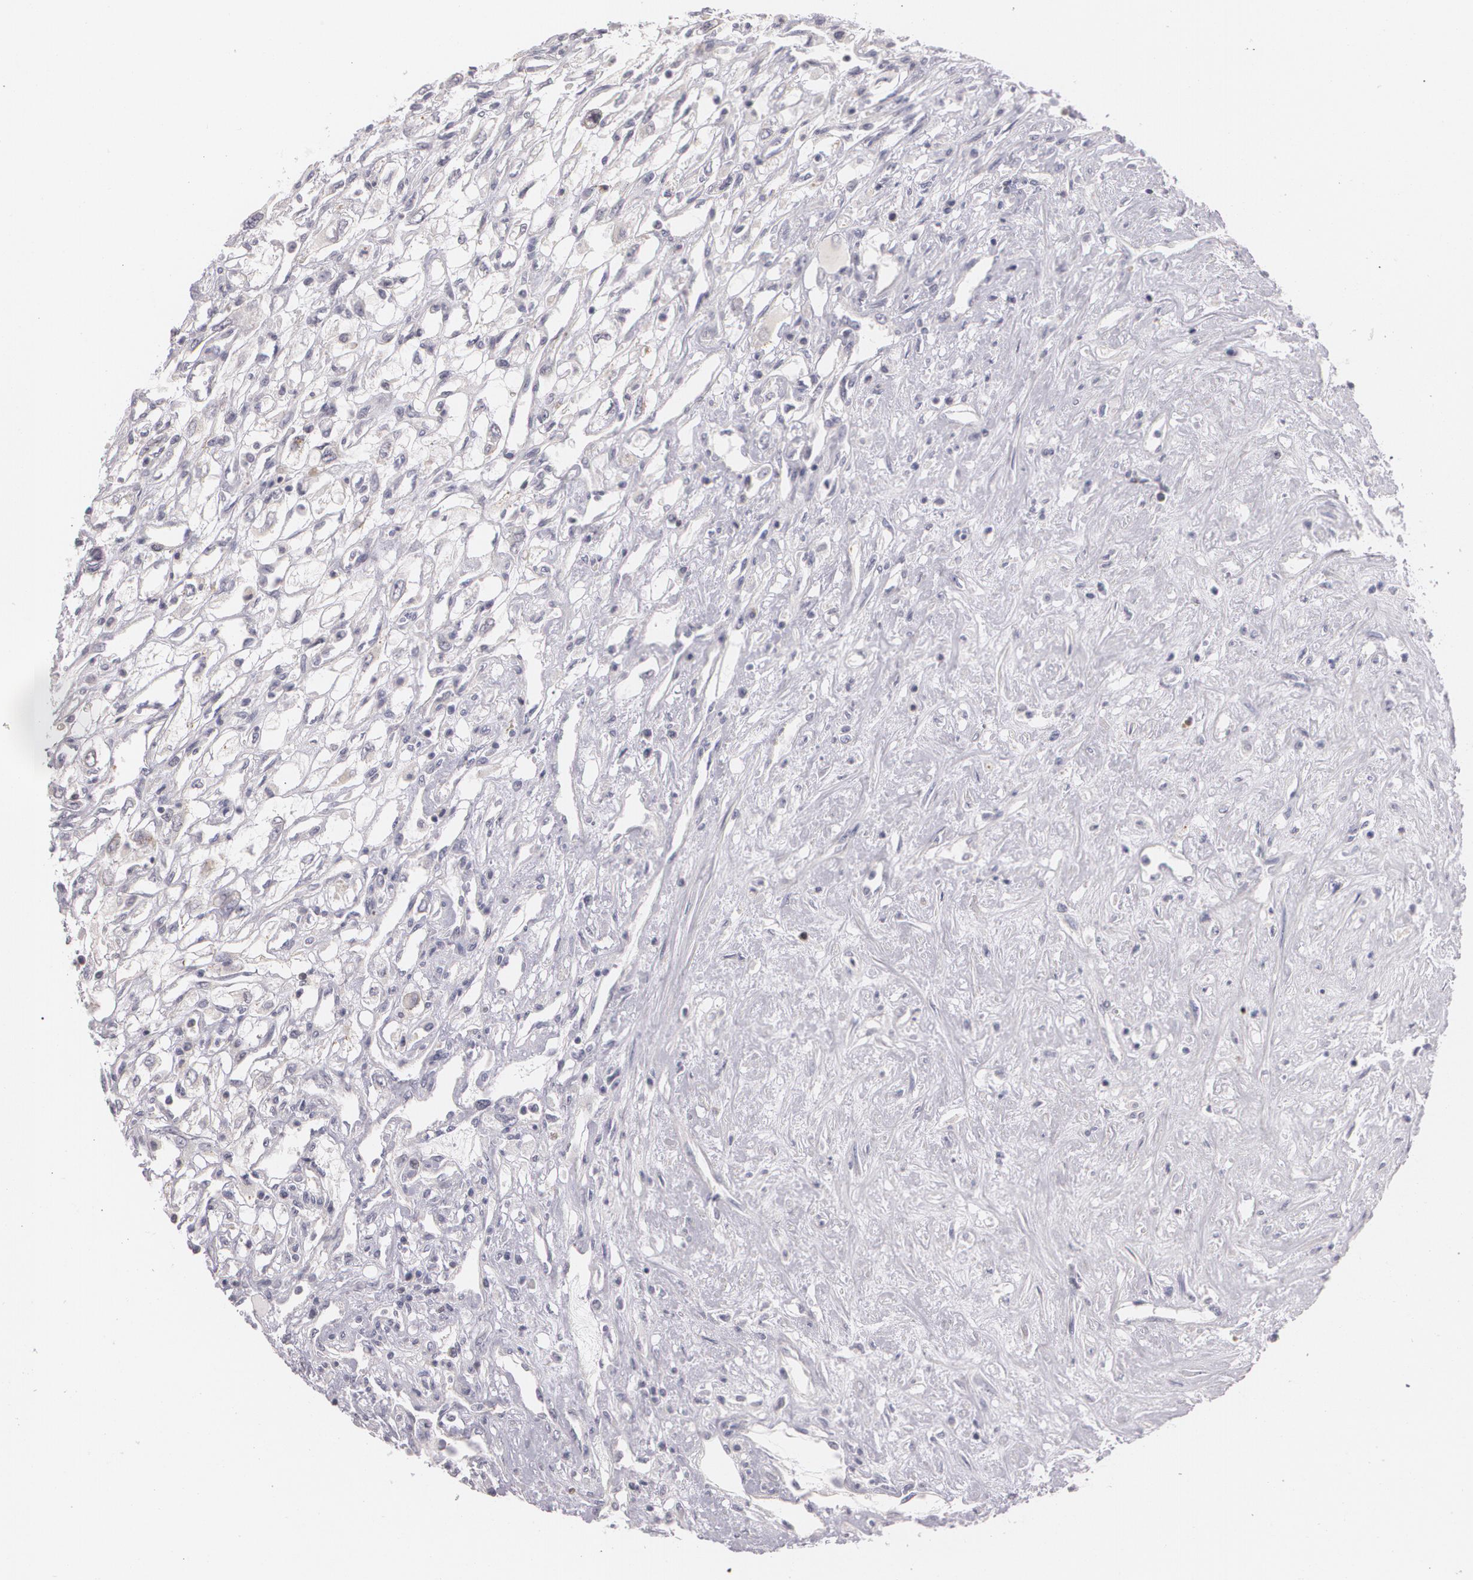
{"staining": {"intensity": "negative", "quantity": "none", "location": "none"}, "tissue": "renal cancer", "cell_type": "Tumor cells", "image_type": "cancer", "snomed": [{"axis": "morphology", "description": "Adenocarcinoma, NOS"}, {"axis": "topography", "description": "Kidney"}], "caption": "A histopathology image of human renal cancer is negative for staining in tumor cells. The staining is performed using DAB brown chromogen with nuclei counter-stained in using hematoxylin.", "gene": "ZBTB16", "patient": {"sex": "male", "age": 57}}